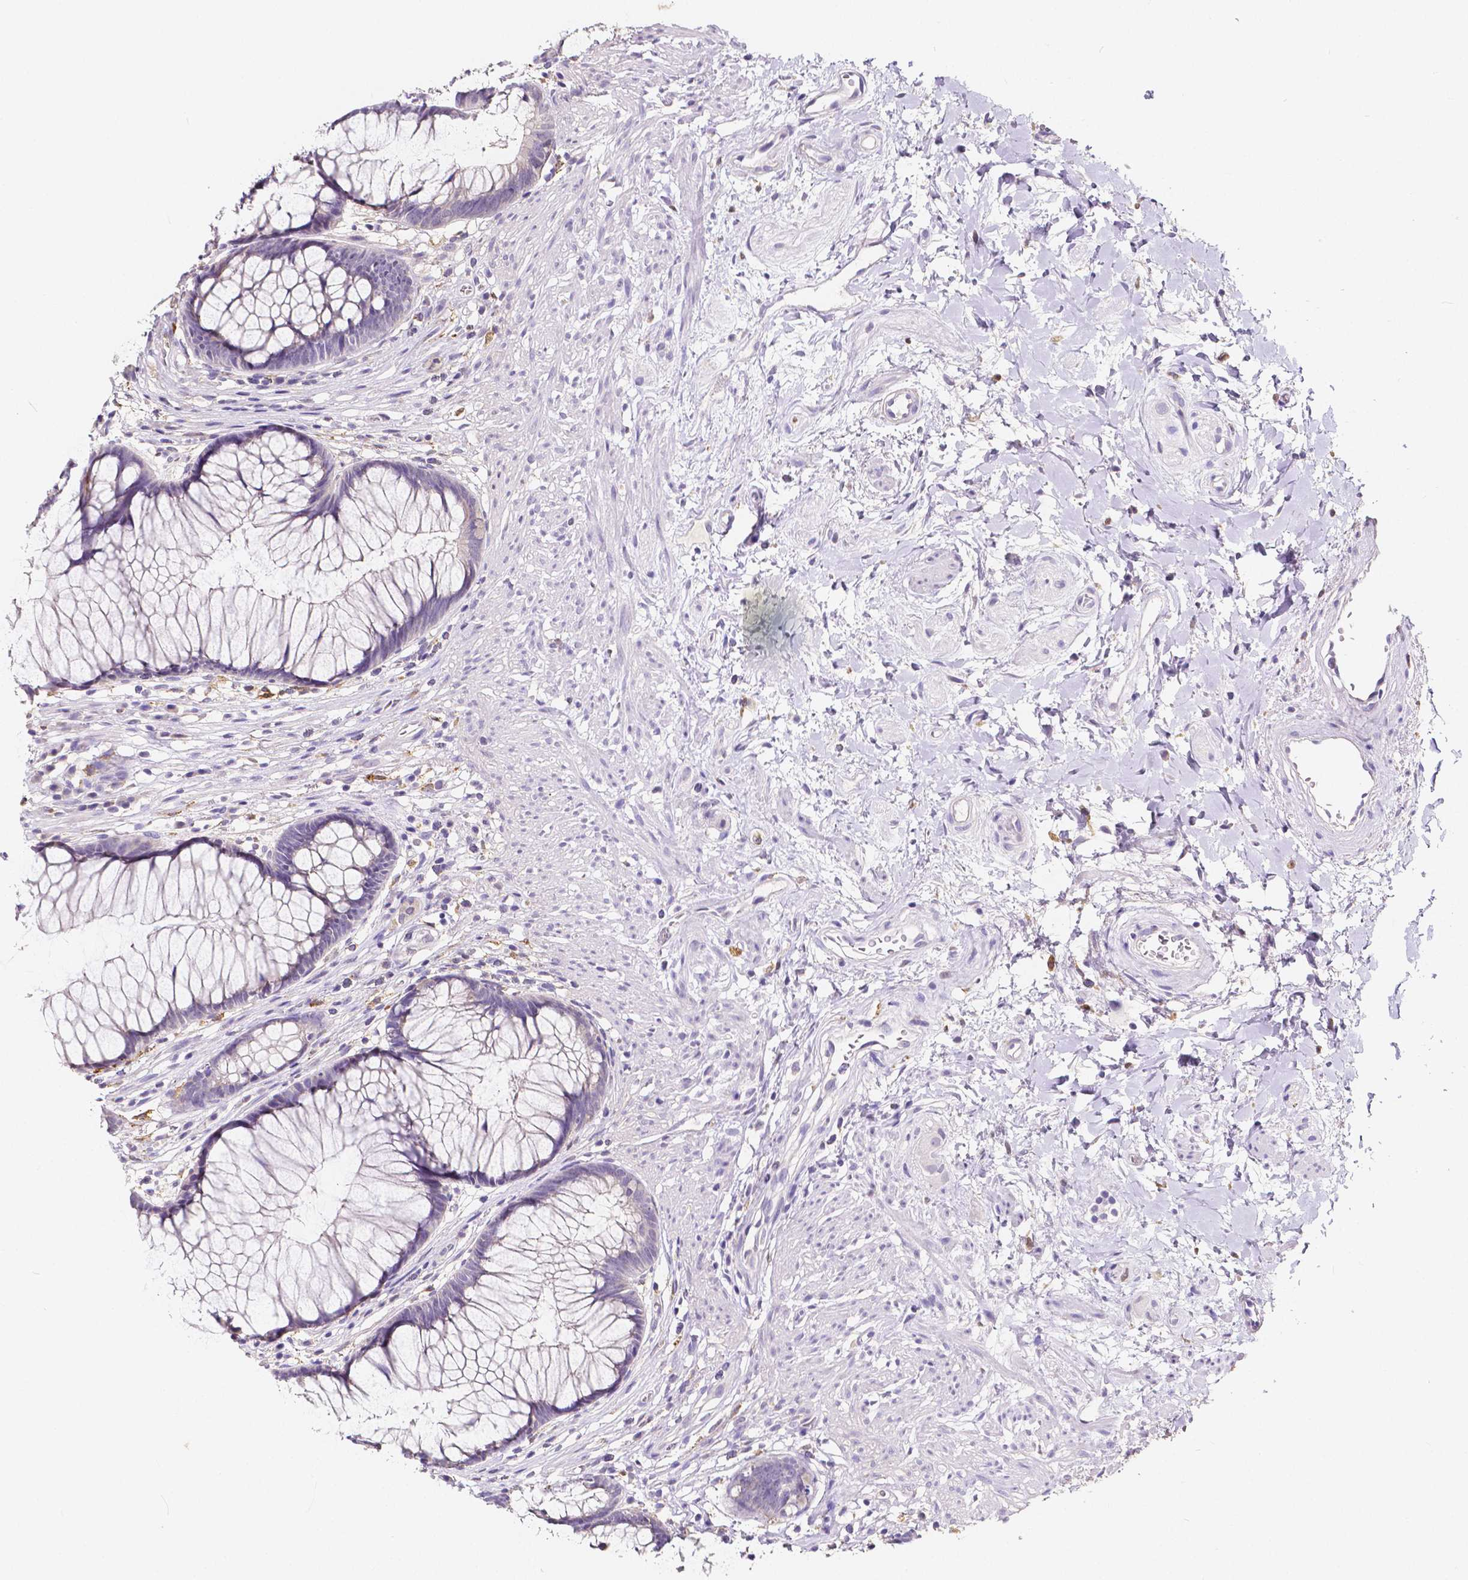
{"staining": {"intensity": "negative", "quantity": "none", "location": "none"}, "tissue": "rectum", "cell_type": "Glandular cells", "image_type": "normal", "snomed": [{"axis": "morphology", "description": "Normal tissue, NOS"}, {"axis": "topography", "description": "Smooth muscle"}, {"axis": "topography", "description": "Rectum"}], "caption": "This is a histopathology image of immunohistochemistry (IHC) staining of benign rectum, which shows no staining in glandular cells. Brightfield microscopy of immunohistochemistry stained with DAB (3,3'-diaminobenzidine) (brown) and hematoxylin (blue), captured at high magnification.", "gene": "ACP5", "patient": {"sex": "male", "age": 53}}